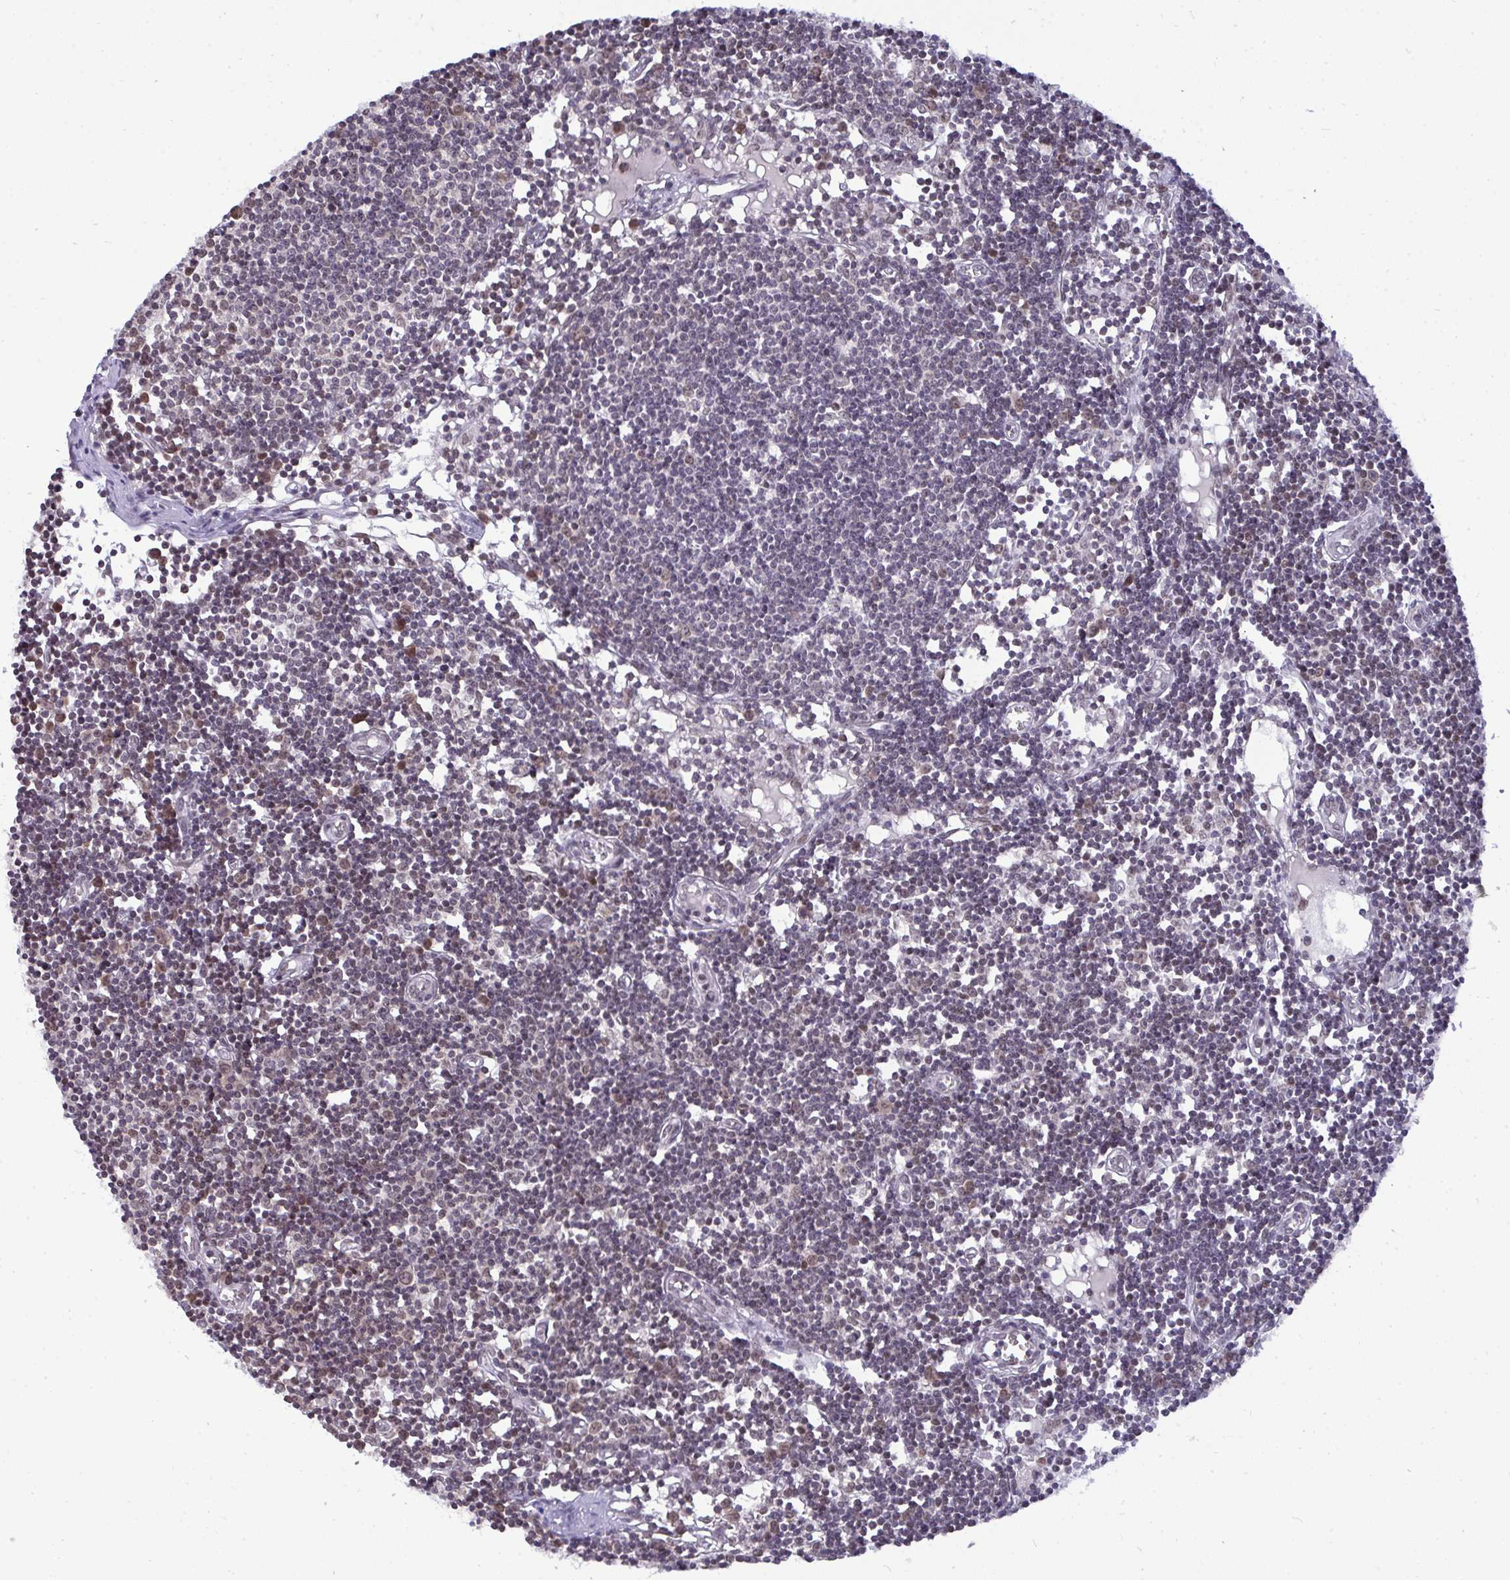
{"staining": {"intensity": "weak", "quantity": ">75%", "location": "nuclear"}, "tissue": "lymph node", "cell_type": "Germinal center cells", "image_type": "normal", "snomed": [{"axis": "morphology", "description": "Normal tissue, NOS"}, {"axis": "topography", "description": "Lymph node"}], "caption": "Protein staining of benign lymph node displays weak nuclear staining in approximately >75% of germinal center cells.", "gene": "JPT1", "patient": {"sex": "female", "age": 11}}